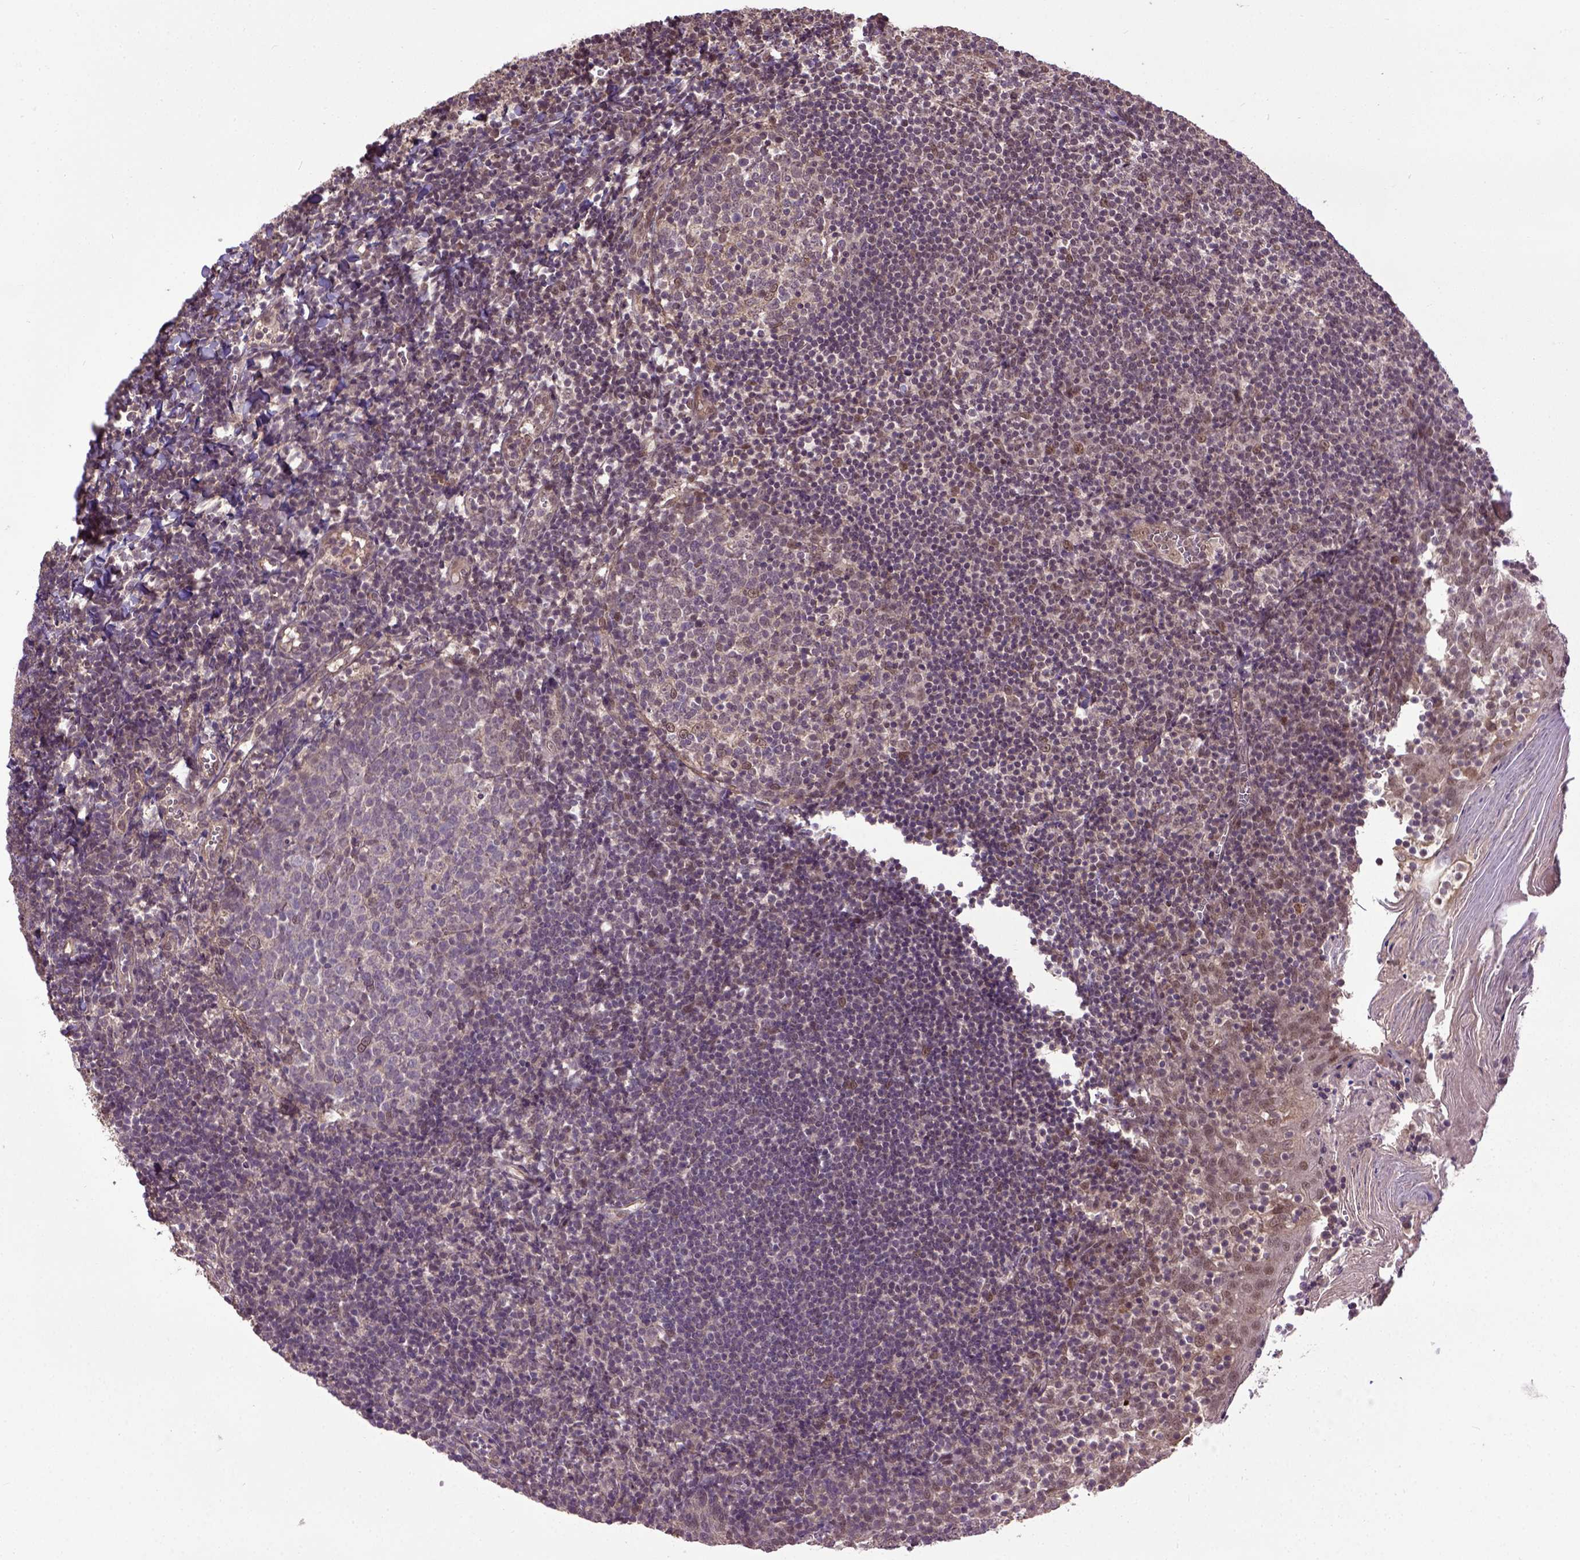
{"staining": {"intensity": "moderate", "quantity": "<25%", "location": "cytoplasmic/membranous"}, "tissue": "lymph node", "cell_type": "Germinal center cells", "image_type": "normal", "snomed": [{"axis": "morphology", "description": "Normal tissue, NOS"}, {"axis": "topography", "description": "Lymph node"}], "caption": "Brown immunohistochemical staining in normal lymph node demonstrates moderate cytoplasmic/membranous positivity in approximately <25% of germinal center cells.", "gene": "UBA3", "patient": {"sex": "female", "age": 21}}